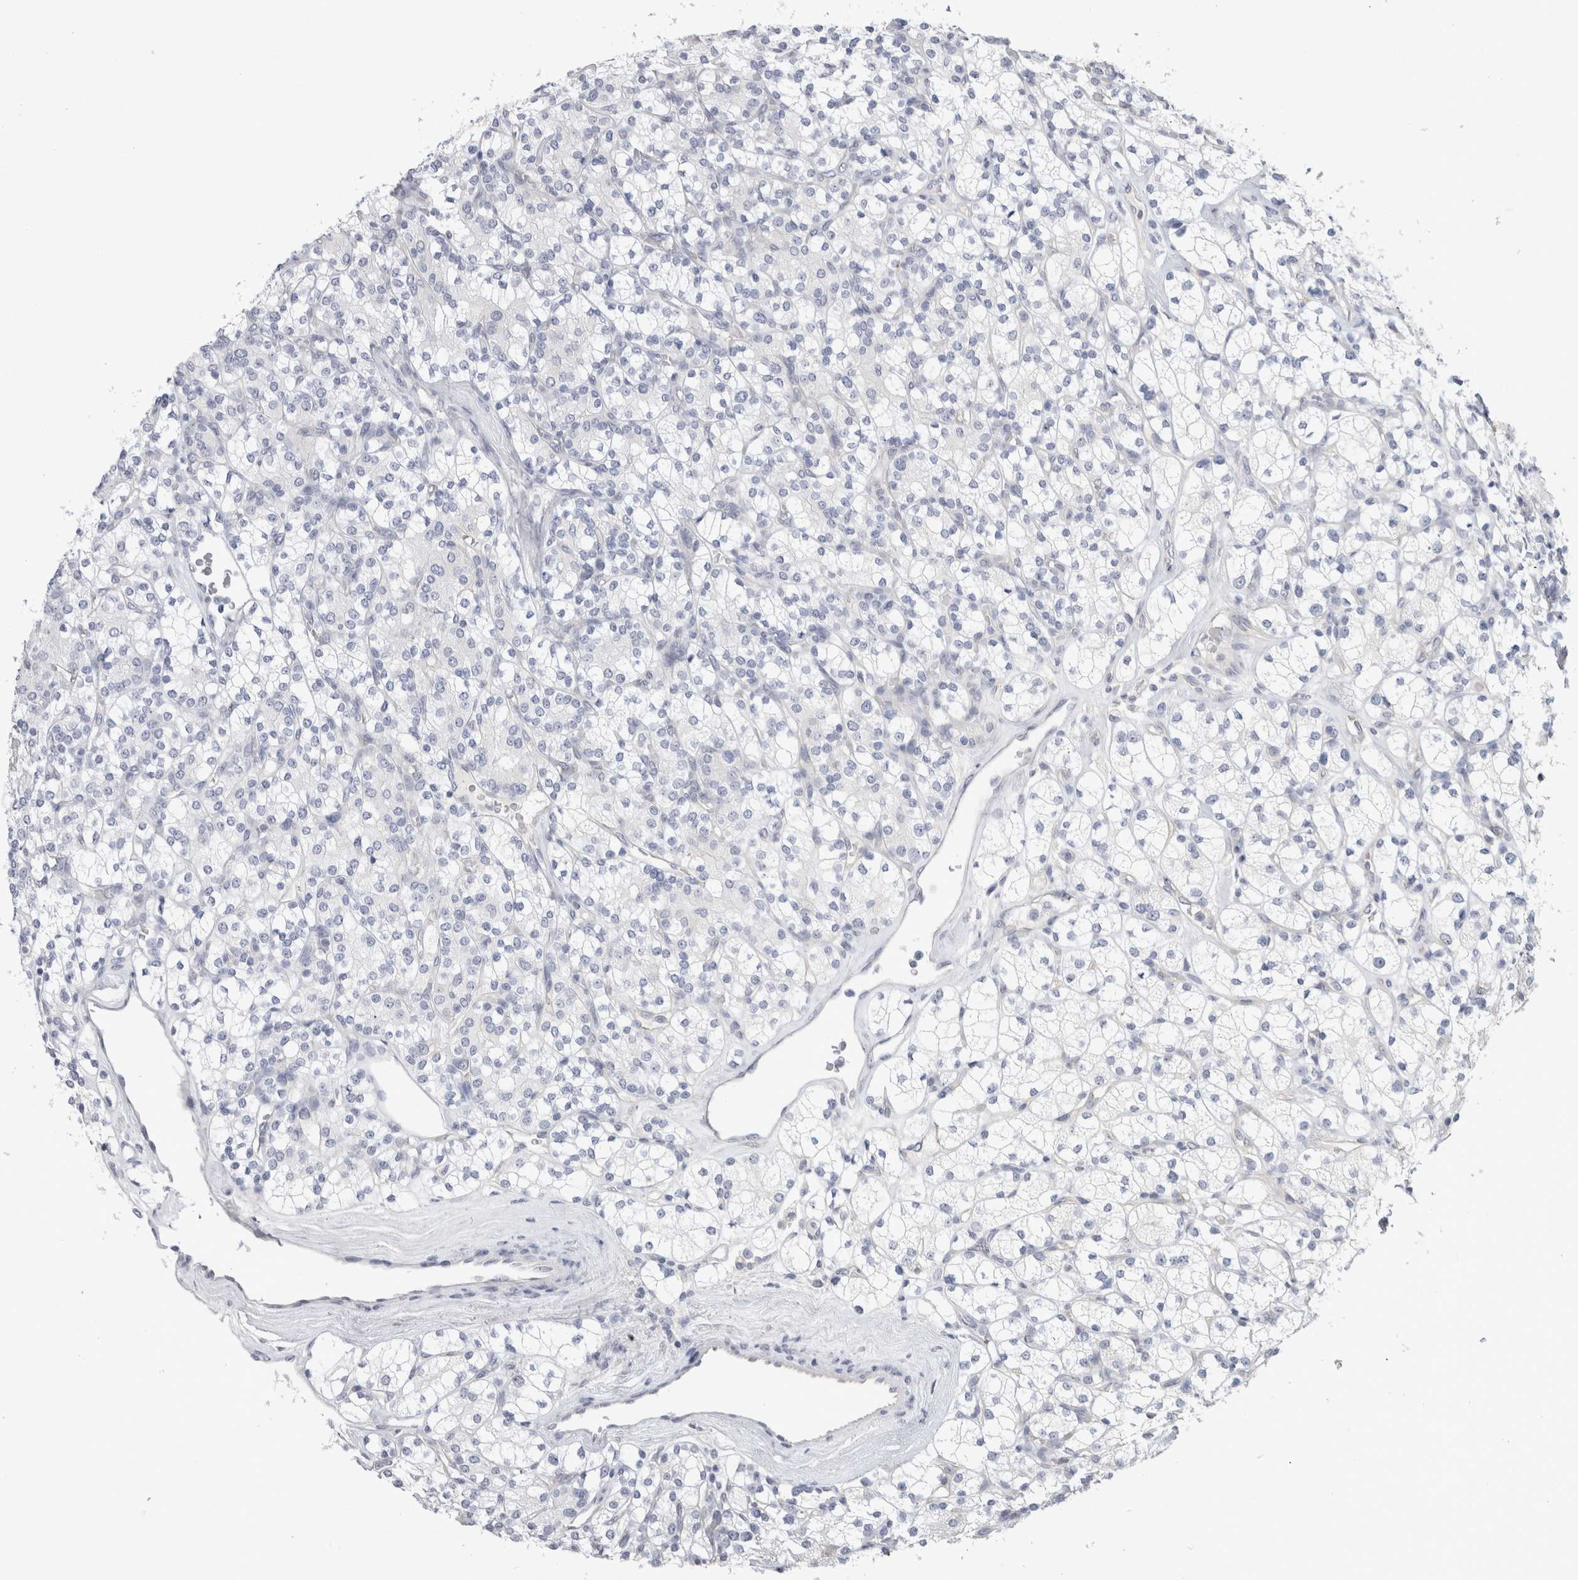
{"staining": {"intensity": "negative", "quantity": "none", "location": "none"}, "tissue": "renal cancer", "cell_type": "Tumor cells", "image_type": "cancer", "snomed": [{"axis": "morphology", "description": "Adenocarcinoma, NOS"}, {"axis": "topography", "description": "Kidney"}], "caption": "The immunohistochemistry (IHC) image has no significant expression in tumor cells of renal cancer tissue. The staining was performed using DAB to visualize the protein expression in brown, while the nuclei were stained in blue with hematoxylin (Magnification: 20x).", "gene": "TONSL", "patient": {"sex": "male", "age": 77}}